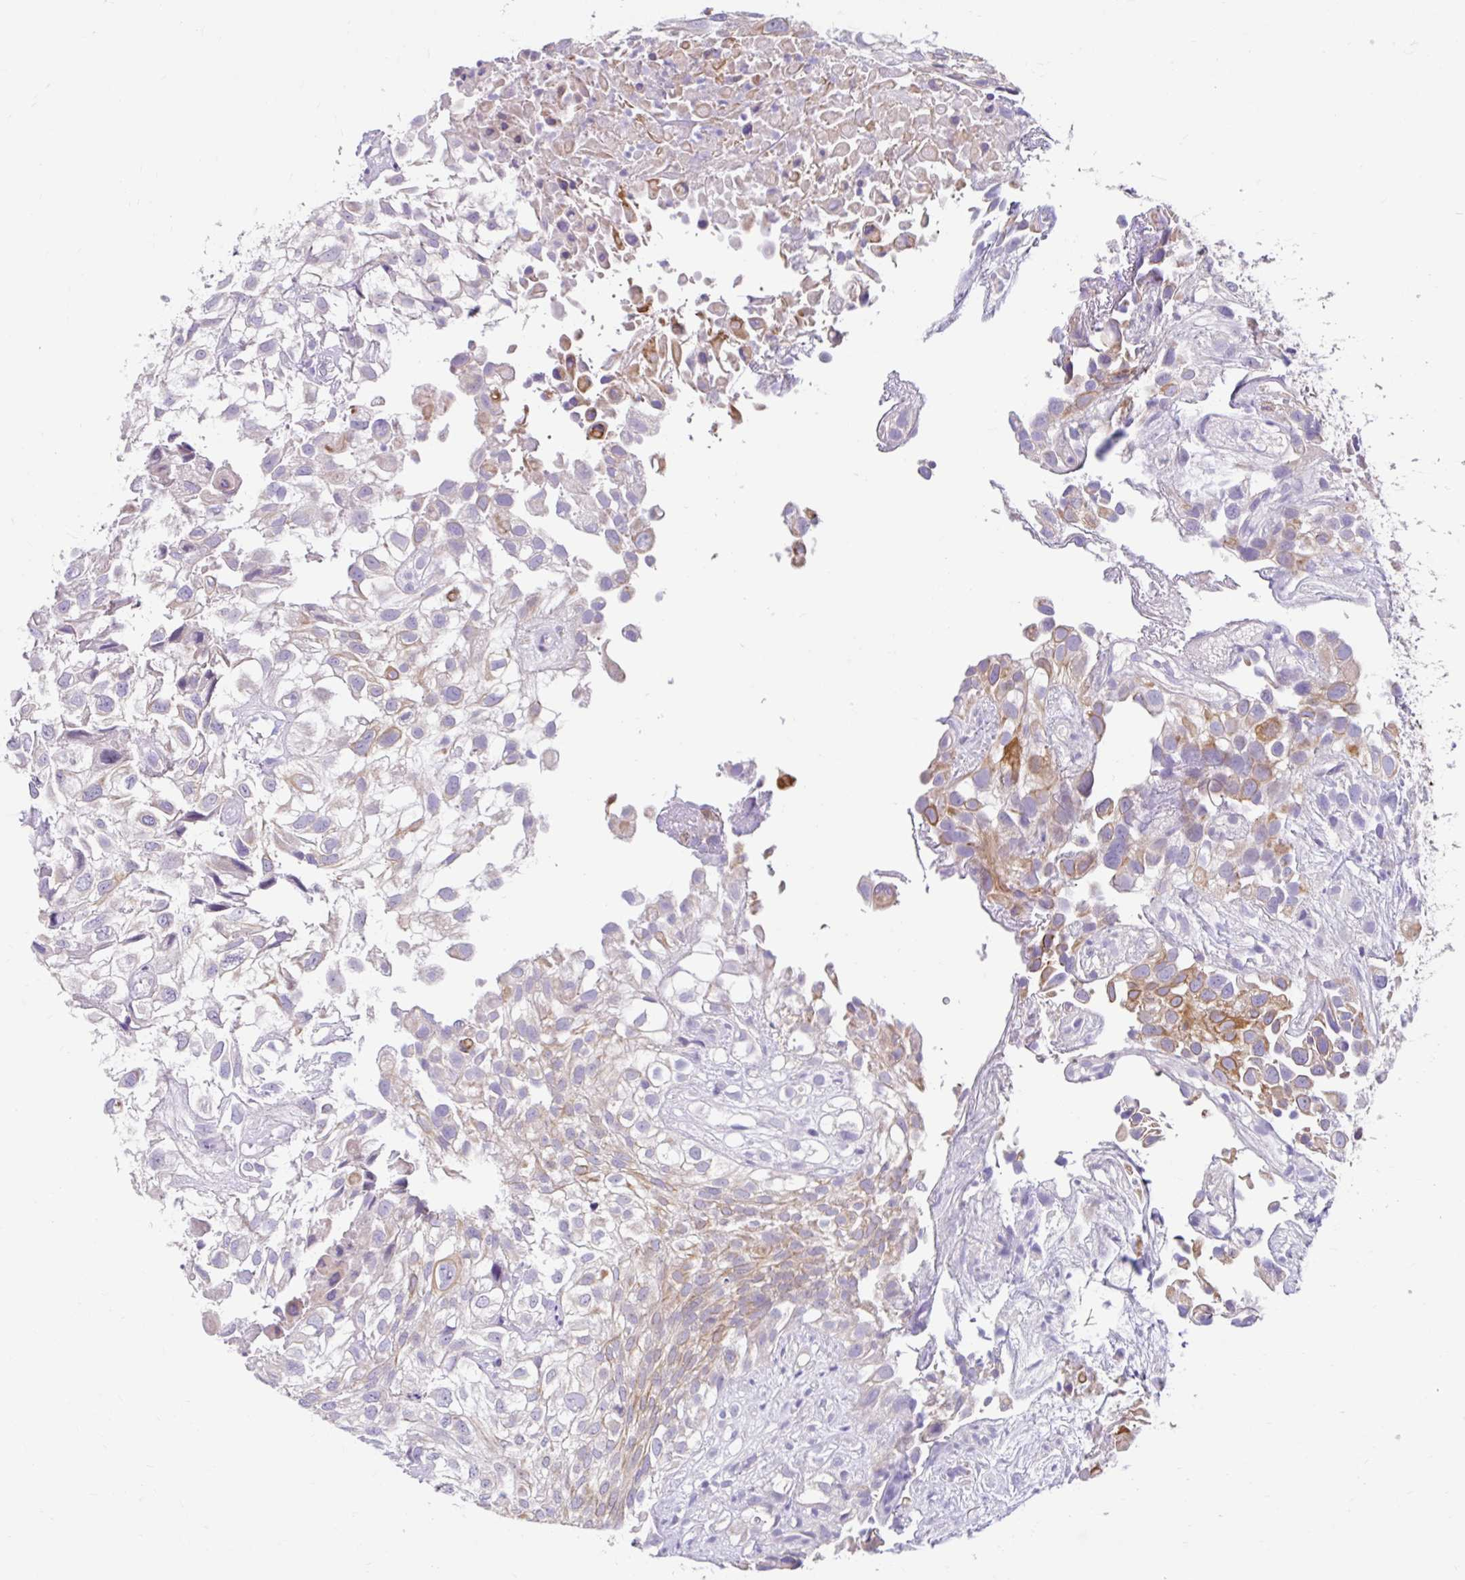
{"staining": {"intensity": "moderate", "quantity": "25%-75%", "location": "cytoplasmic/membranous"}, "tissue": "urothelial cancer", "cell_type": "Tumor cells", "image_type": "cancer", "snomed": [{"axis": "morphology", "description": "Urothelial carcinoma, High grade"}, {"axis": "topography", "description": "Urinary bladder"}], "caption": "Brown immunohistochemical staining in urothelial carcinoma (high-grade) shows moderate cytoplasmic/membranous staining in about 25%-75% of tumor cells. (DAB (3,3'-diaminobenzidine) IHC, brown staining for protein, blue staining for nuclei).", "gene": "ZNF33A", "patient": {"sex": "male", "age": 56}}